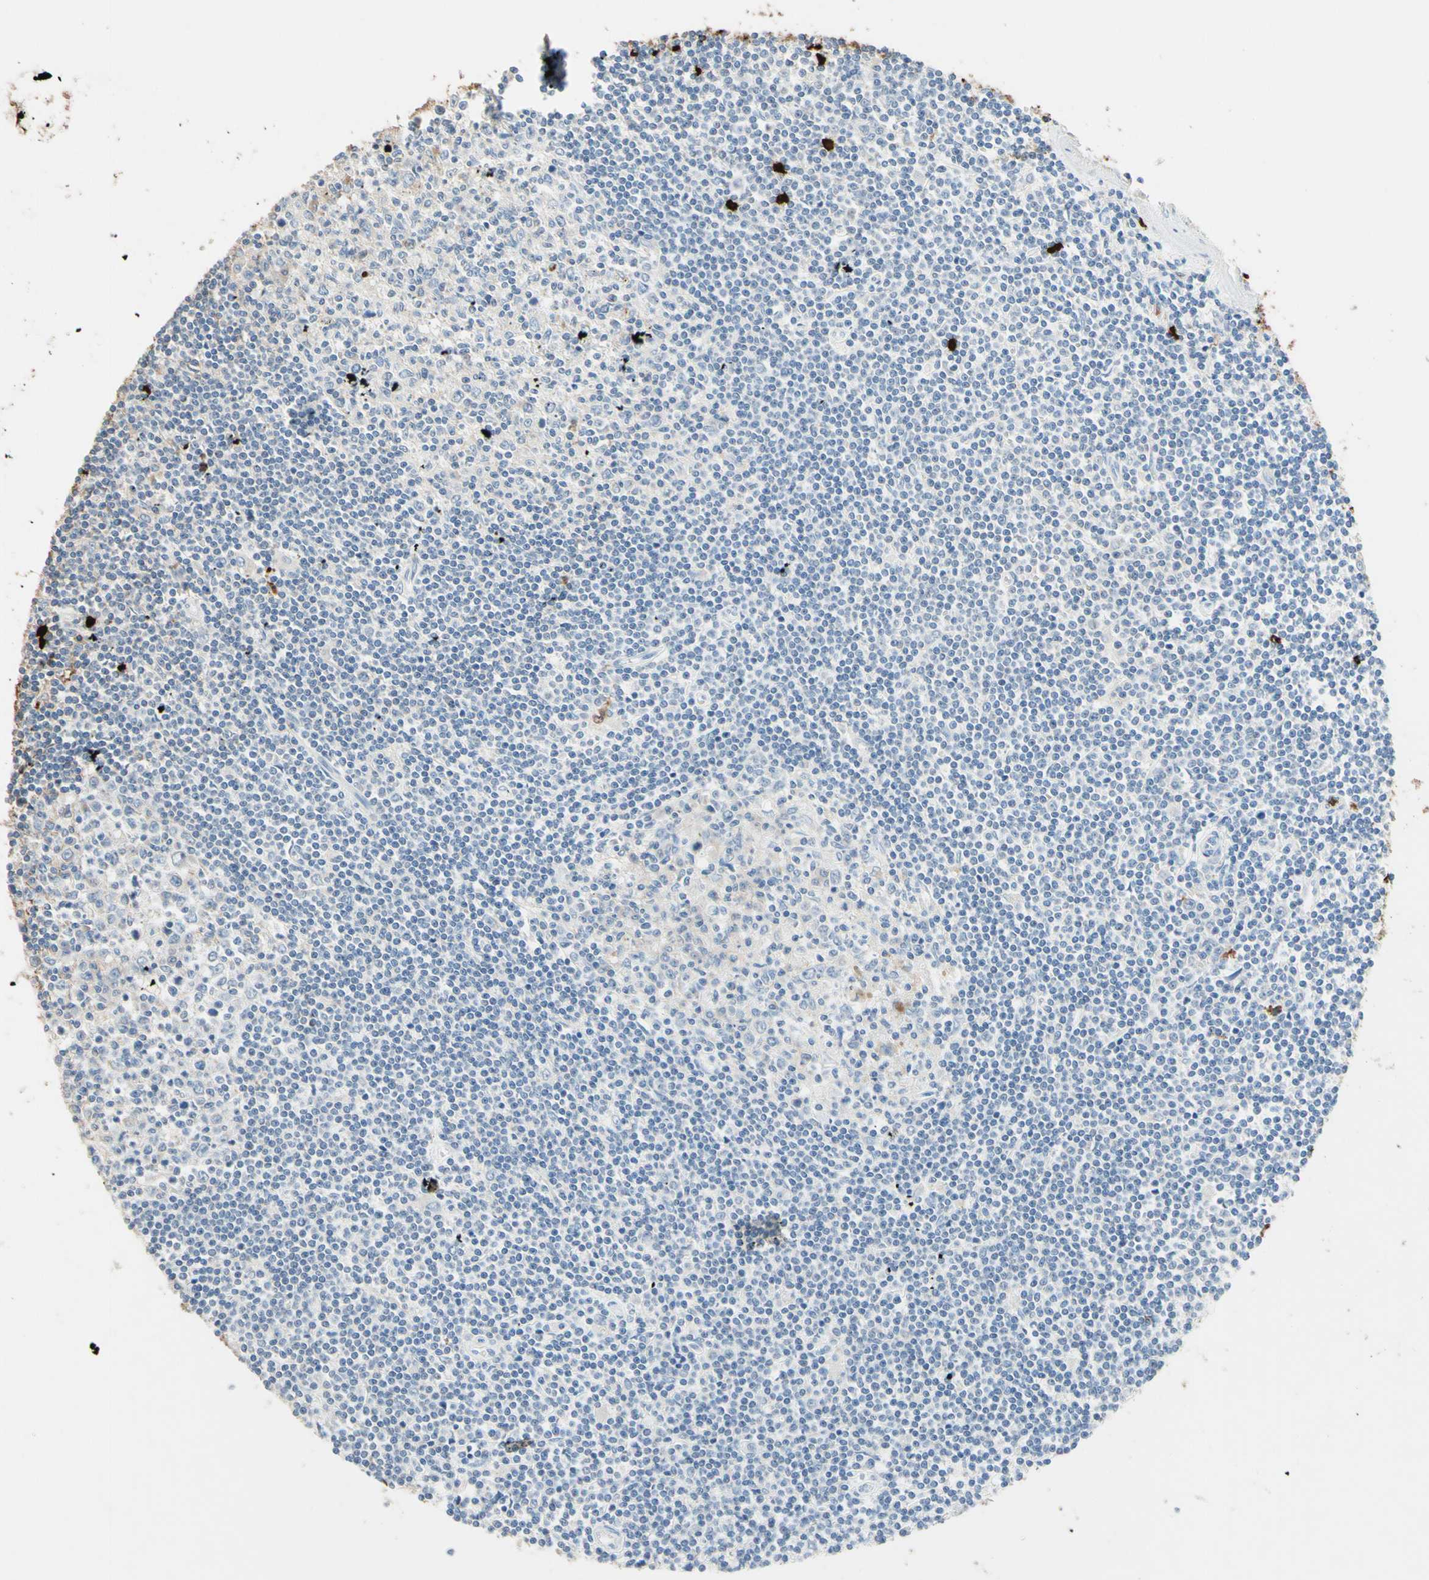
{"staining": {"intensity": "negative", "quantity": "none", "location": "none"}, "tissue": "lymphoma", "cell_type": "Tumor cells", "image_type": "cancer", "snomed": [{"axis": "morphology", "description": "Malignant lymphoma, non-Hodgkin's type, Low grade"}, {"axis": "topography", "description": "Spleen"}], "caption": "Immunohistochemical staining of human lymphoma reveals no significant expression in tumor cells.", "gene": "NFKBIZ", "patient": {"sex": "male", "age": 76}}